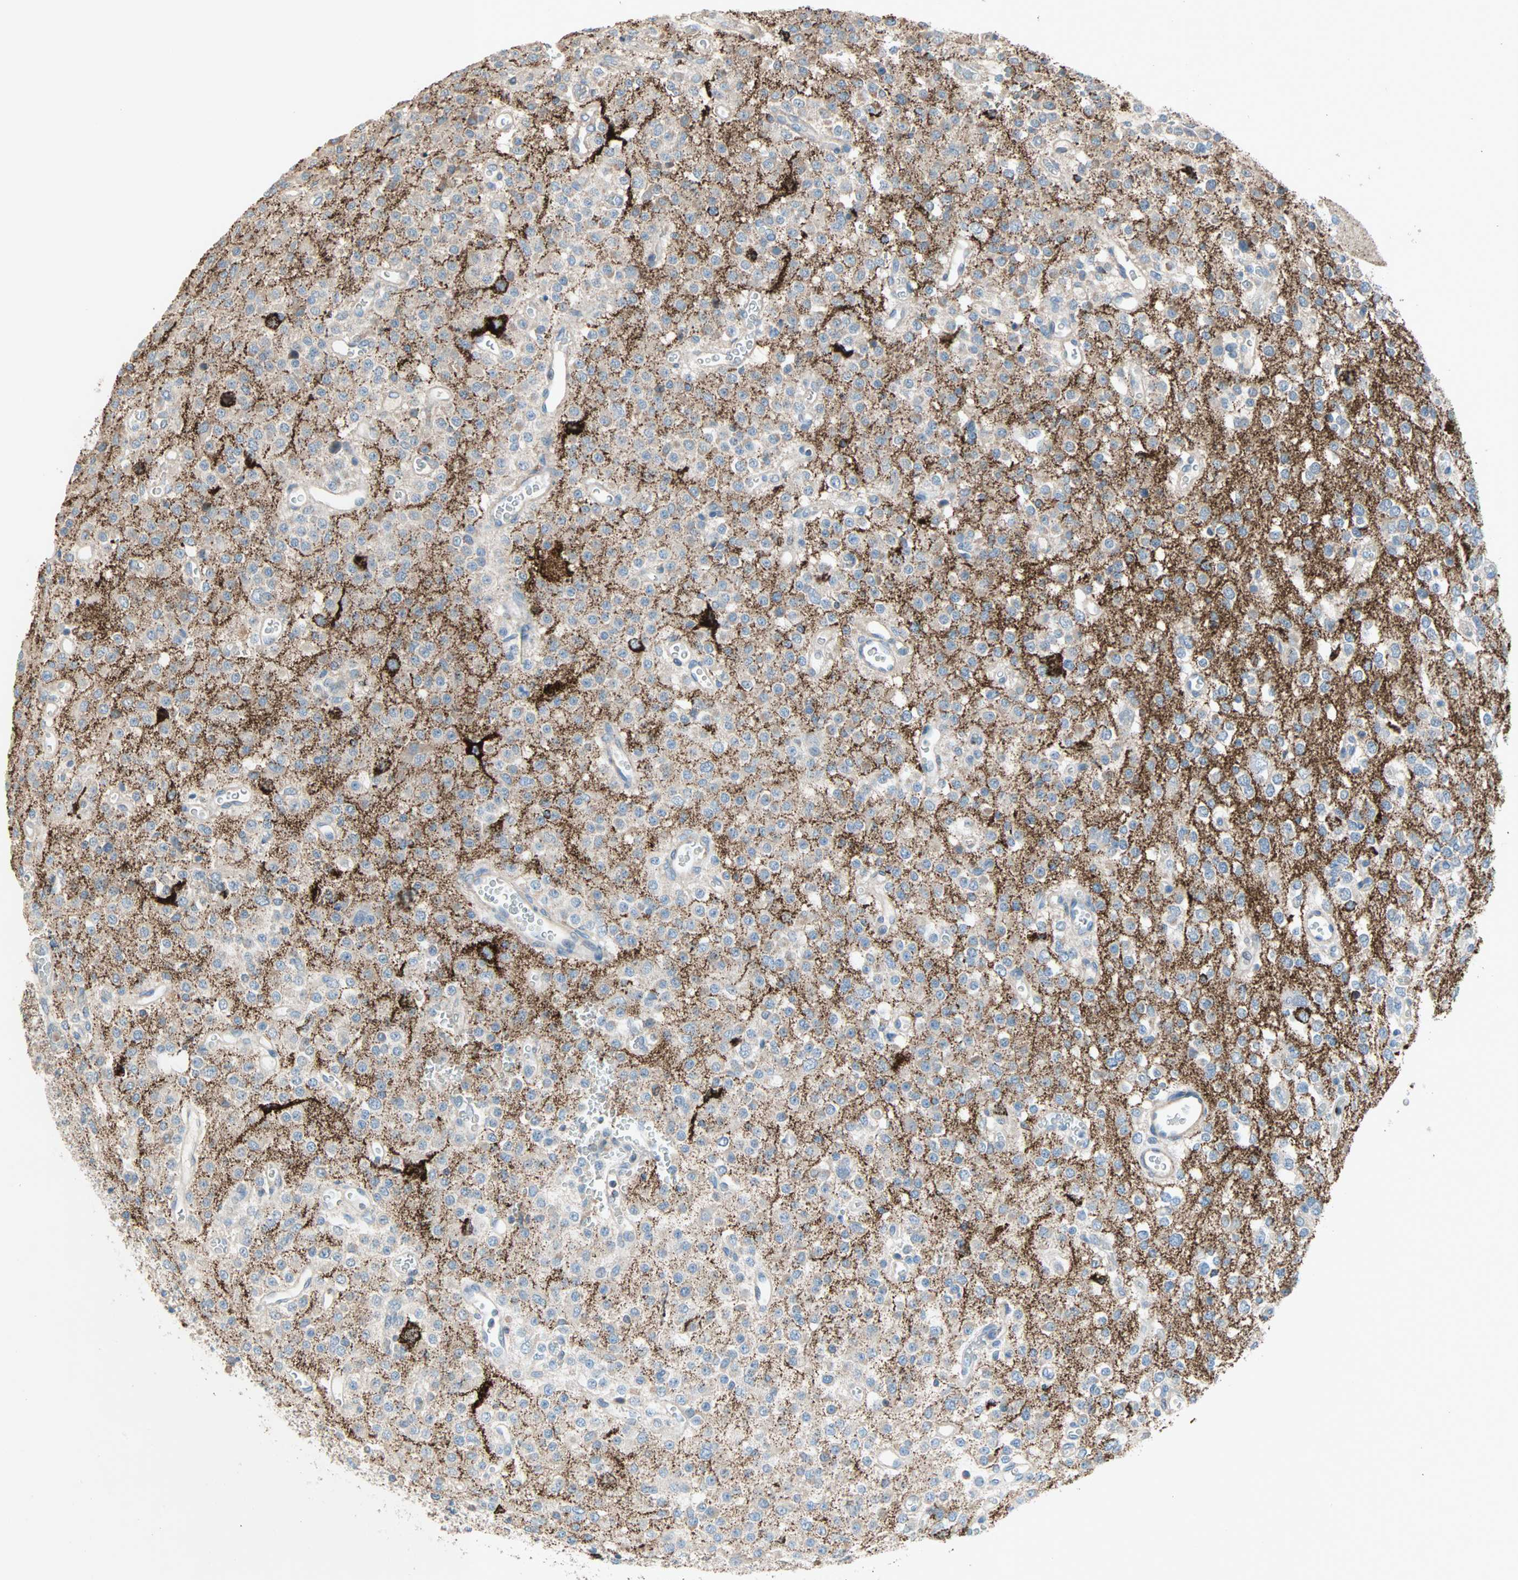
{"staining": {"intensity": "negative", "quantity": "none", "location": "none"}, "tissue": "glioma", "cell_type": "Tumor cells", "image_type": "cancer", "snomed": [{"axis": "morphology", "description": "Glioma, malignant, Low grade"}, {"axis": "topography", "description": "Brain"}], "caption": "Photomicrograph shows no significant protein staining in tumor cells of glioma.", "gene": "ACVRL1", "patient": {"sex": "male", "age": 38}}